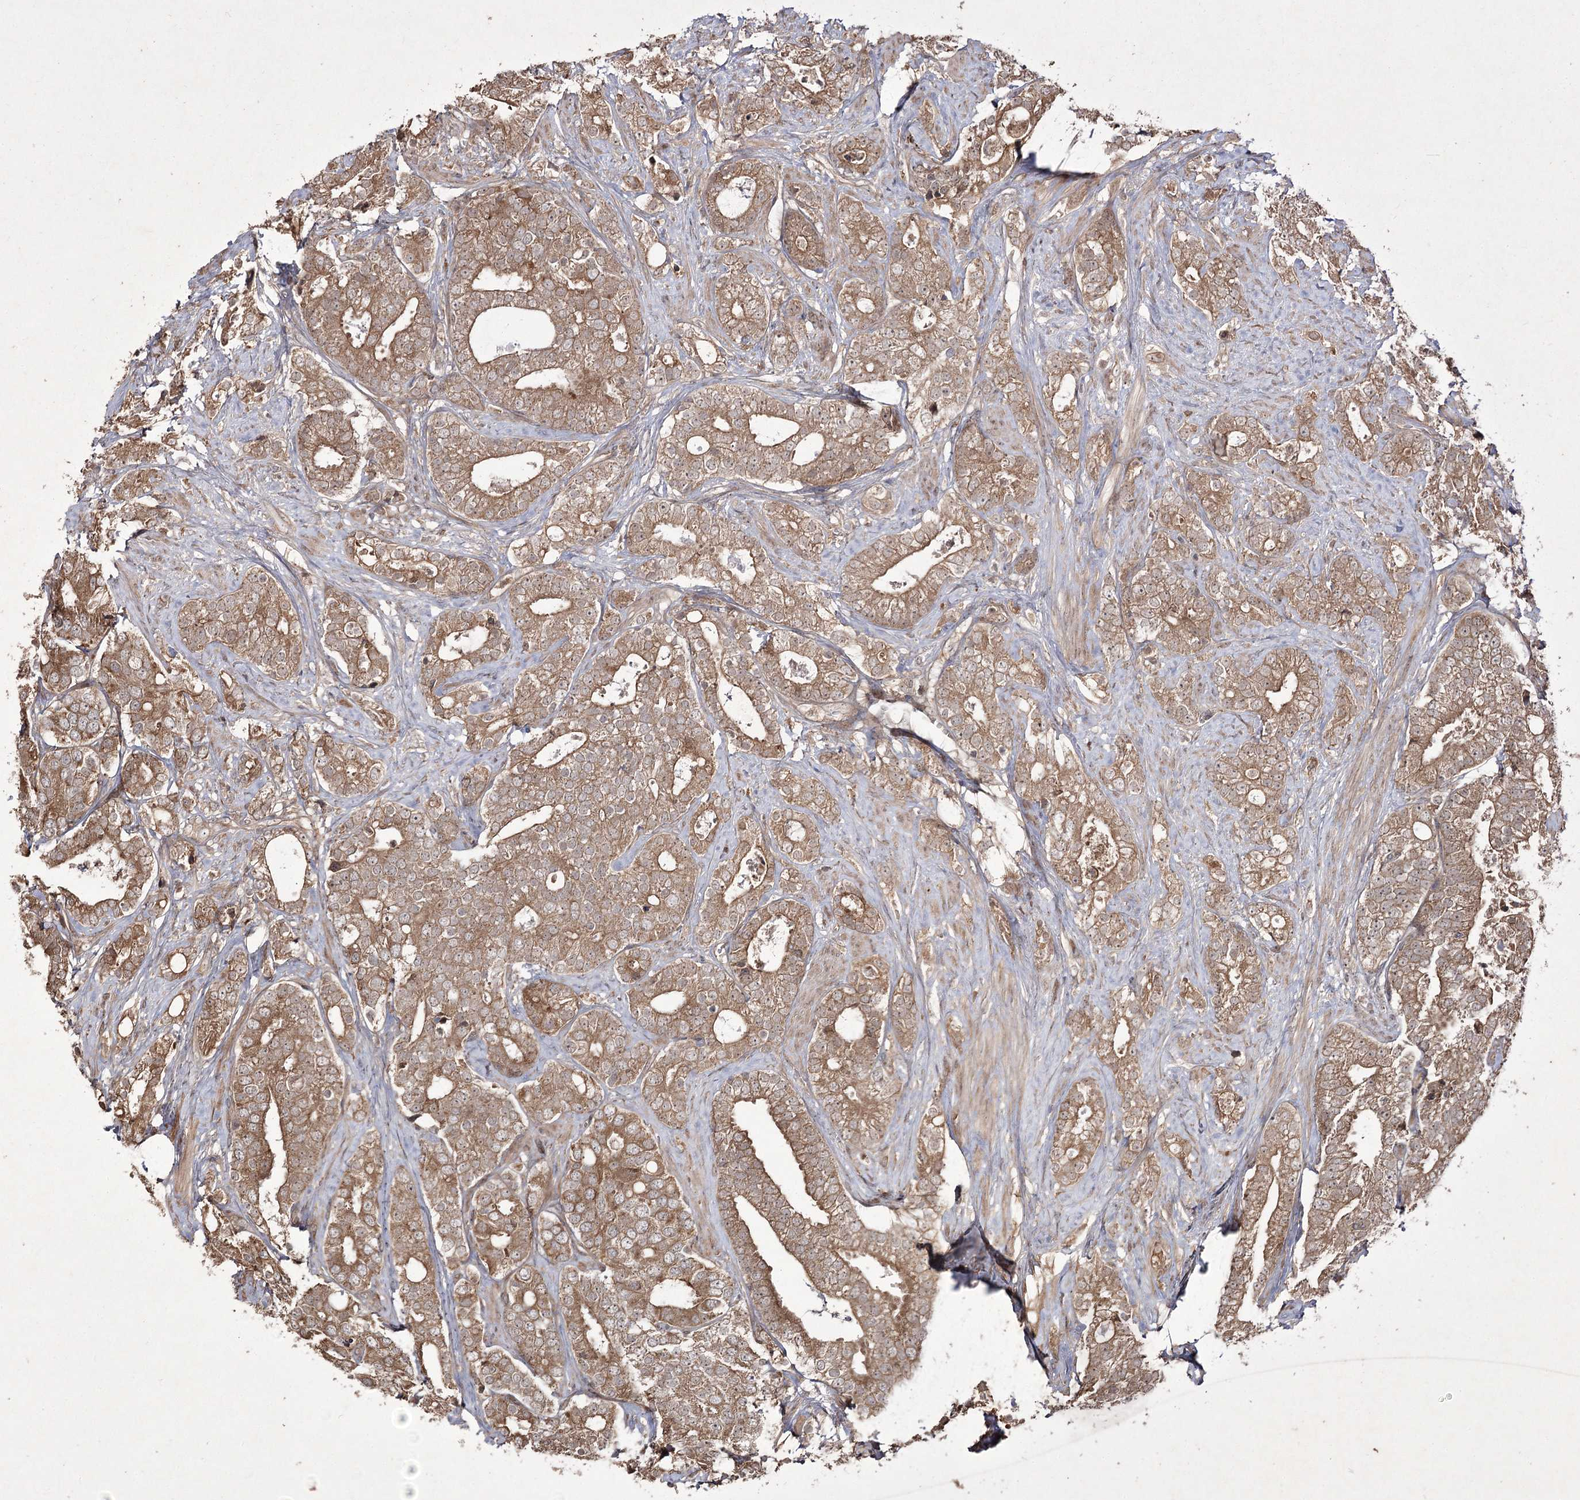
{"staining": {"intensity": "moderate", "quantity": ">75%", "location": "cytoplasmic/membranous"}, "tissue": "prostate cancer", "cell_type": "Tumor cells", "image_type": "cancer", "snomed": [{"axis": "morphology", "description": "Adenocarcinoma, High grade"}, {"axis": "topography", "description": "Prostate and seminal vesicle, NOS"}], "caption": "Approximately >75% of tumor cells in prostate adenocarcinoma (high-grade) show moderate cytoplasmic/membranous protein staining as visualized by brown immunohistochemical staining.", "gene": "FANCL", "patient": {"sex": "male", "age": 67}}